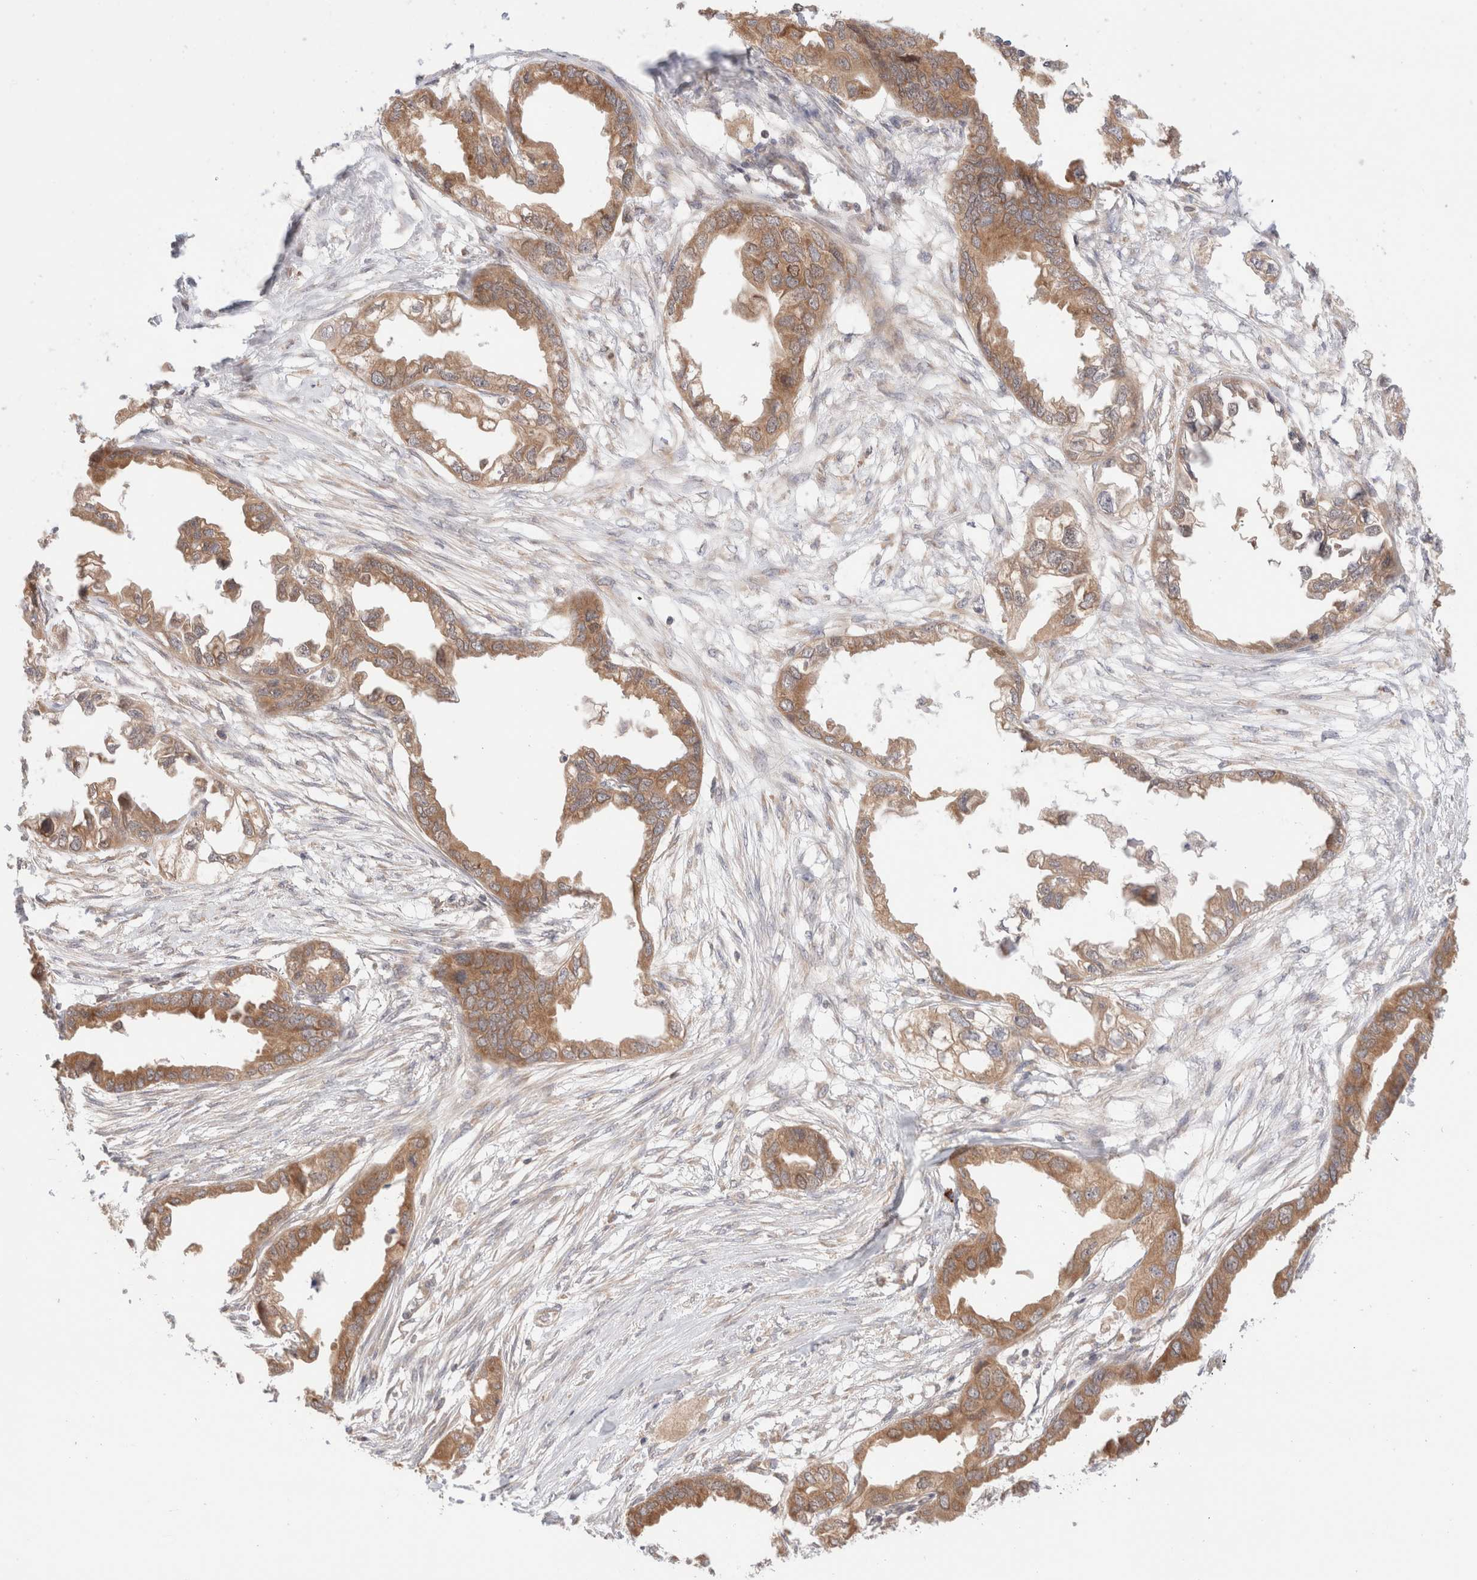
{"staining": {"intensity": "moderate", "quantity": ">75%", "location": "cytoplasmic/membranous"}, "tissue": "endometrial cancer", "cell_type": "Tumor cells", "image_type": "cancer", "snomed": [{"axis": "morphology", "description": "Adenocarcinoma, NOS"}, {"axis": "morphology", "description": "Adenocarcinoma, metastatic, NOS"}, {"axis": "topography", "description": "Adipose tissue"}, {"axis": "topography", "description": "Endometrium"}], "caption": "Metastatic adenocarcinoma (endometrial) stained with immunohistochemistry exhibits moderate cytoplasmic/membranous expression in approximately >75% of tumor cells. The staining was performed using DAB (3,3'-diaminobenzidine), with brown indicating positive protein expression. Nuclei are stained blue with hematoxylin.", "gene": "XKR4", "patient": {"sex": "female", "age": 67}}